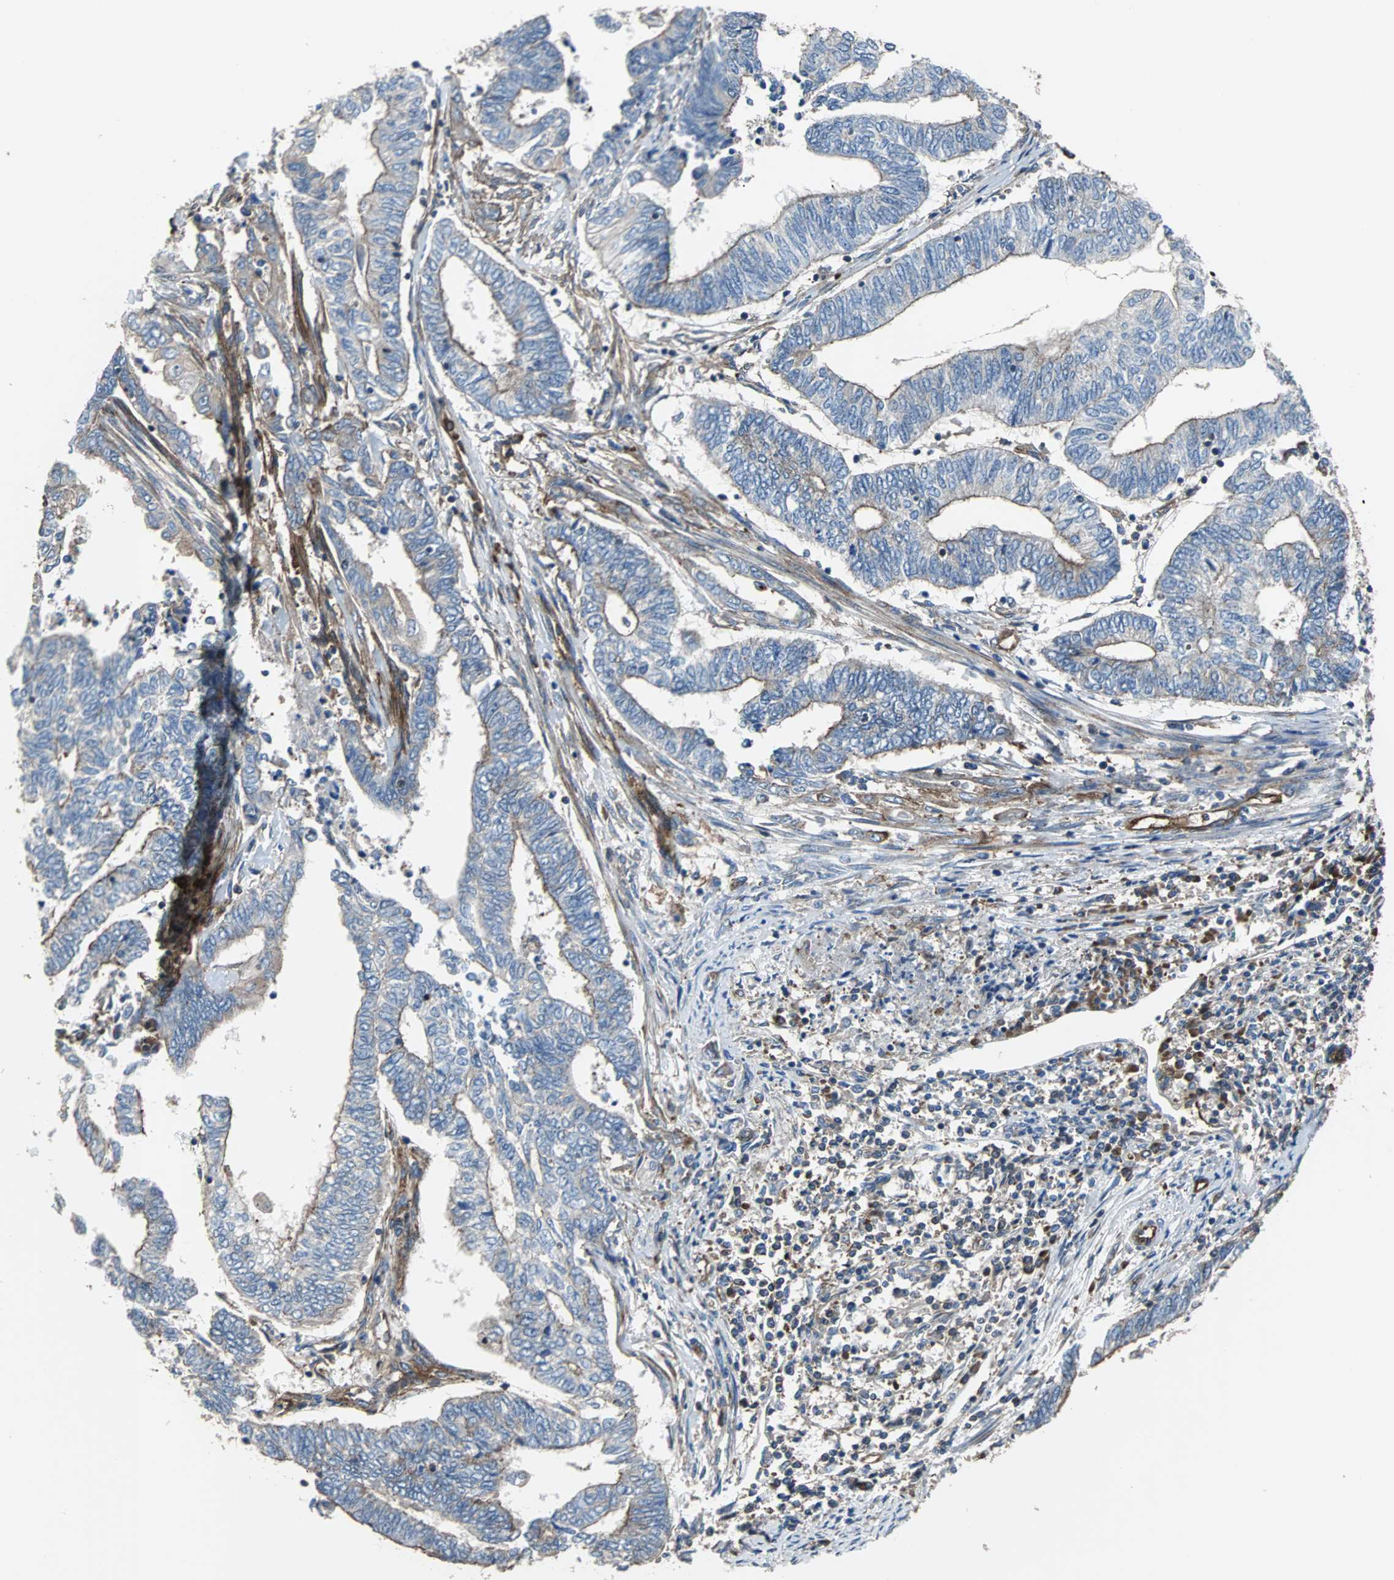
{"staining": {"intensity": "negative", "quantity": "none", "location": "none"}, "tissue": "endometrial cancer", "cell_type": "Tumor cells", "image_type": "cancer", "snomed": [{"axis": "morphology", "description": "Adenocarcinoma, NOS"}, {"axis": "topography", "description": "Uterus"}, {"axis": "topography", "description": "Endometrium"}], "caption": "This is an immunohistochemistry (IHC) micrograph of adenocarcinoma (endometrial). There is no staining in tumor cells.", "gene": "PLCG2", "patient": {"sex": "female", "age": 70}}